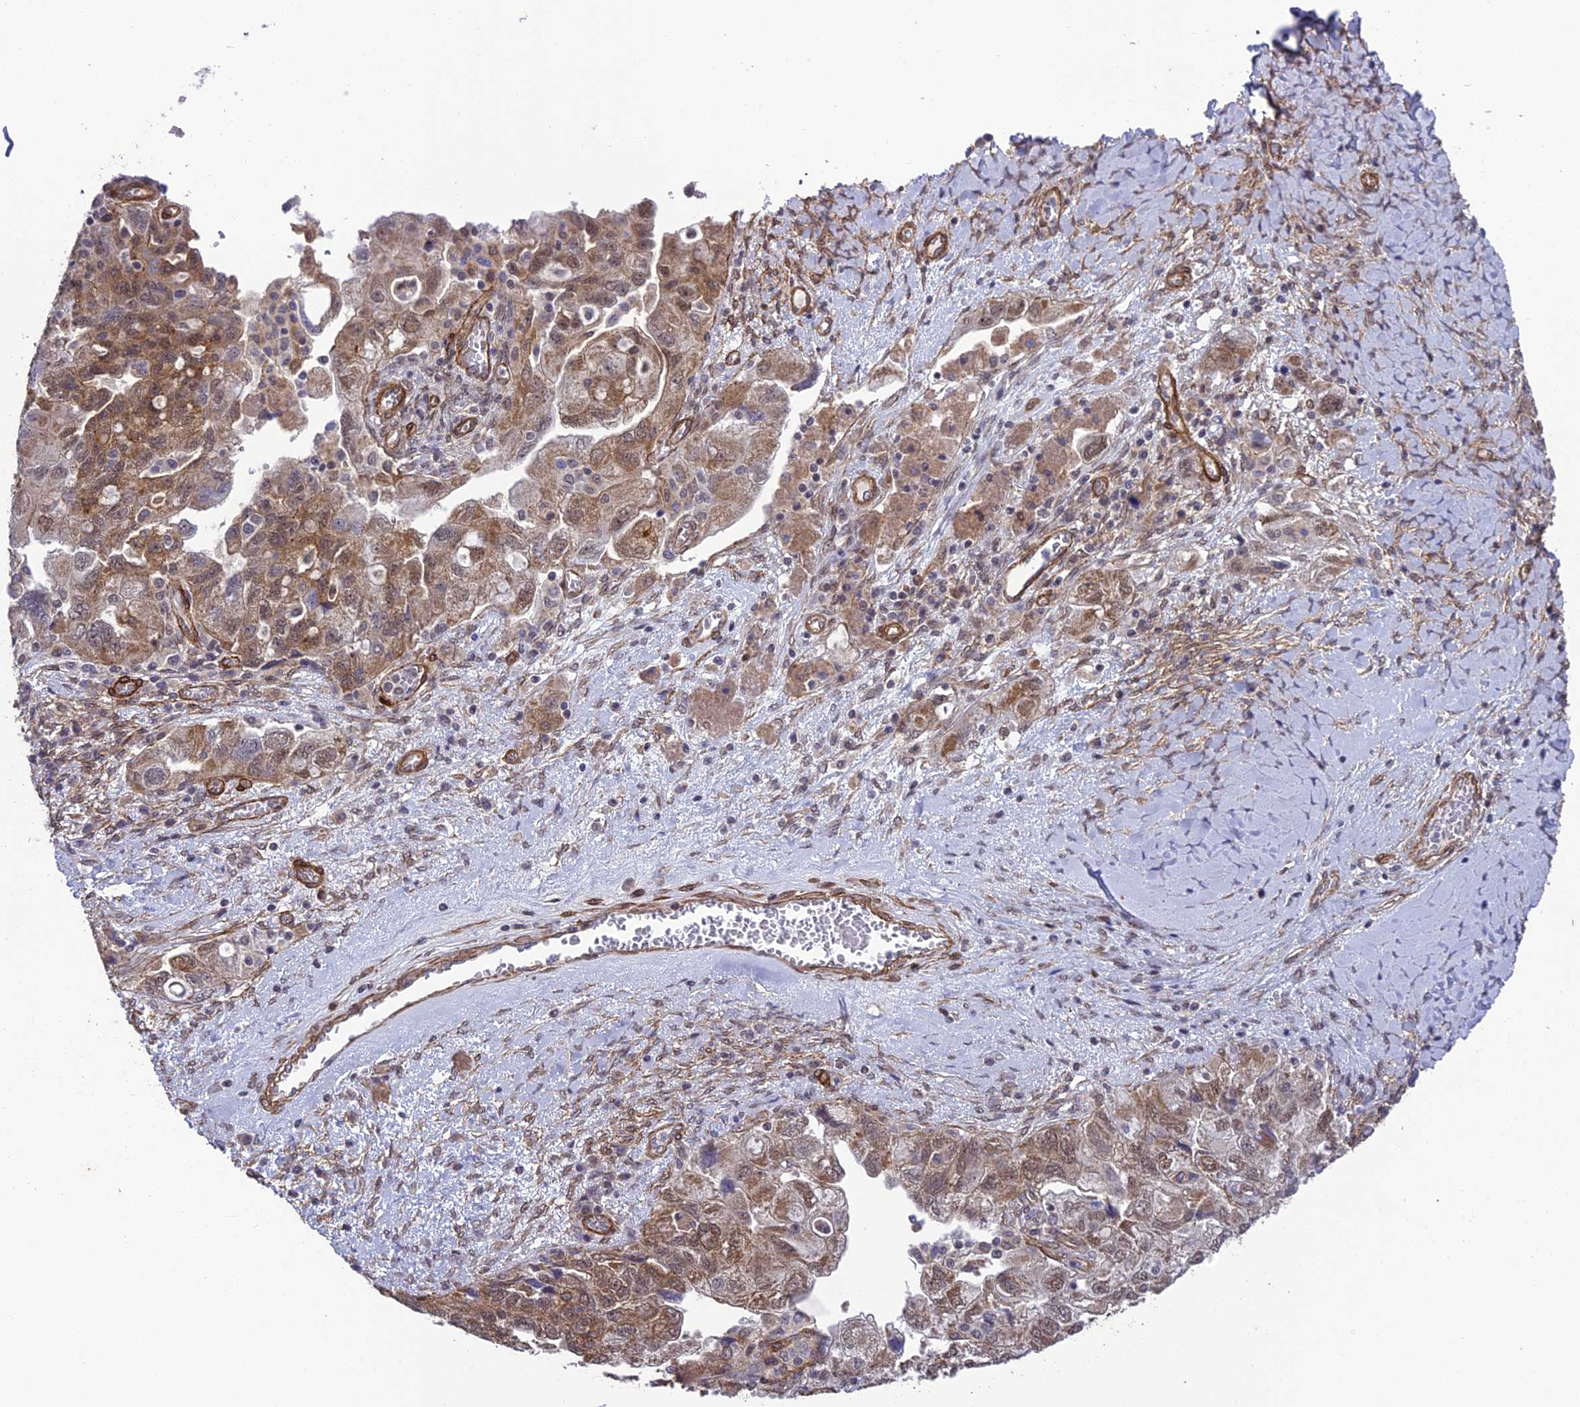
{"staining": {"intensity": "moderate", "quantity": ">75%", "location": "cytoplasmic/membranous,nuclear"}, "tissue": "ovarian cancer", "cell_type": "Tumor cells", "image_type": "cancer", "snomed": [{"axis": "morphology", "description": "Carcinoma, NOS"}, {"axis": "morphology", "description": "Cystadenocarcinoma, serous, NOS"}, {"axis": "topography", "description": "Ovary"}], "caption": "Immunohistochemistry (IHC) of human ovarian cancer (serous cystadenocarcinoma) demonstrates medium levels of moderate cytoplasmic/membranous and nuclear positivity in approximately >75% of tumor cells.", "gene": "TNS1", "patient": {"sex": "female", "age": 69}}